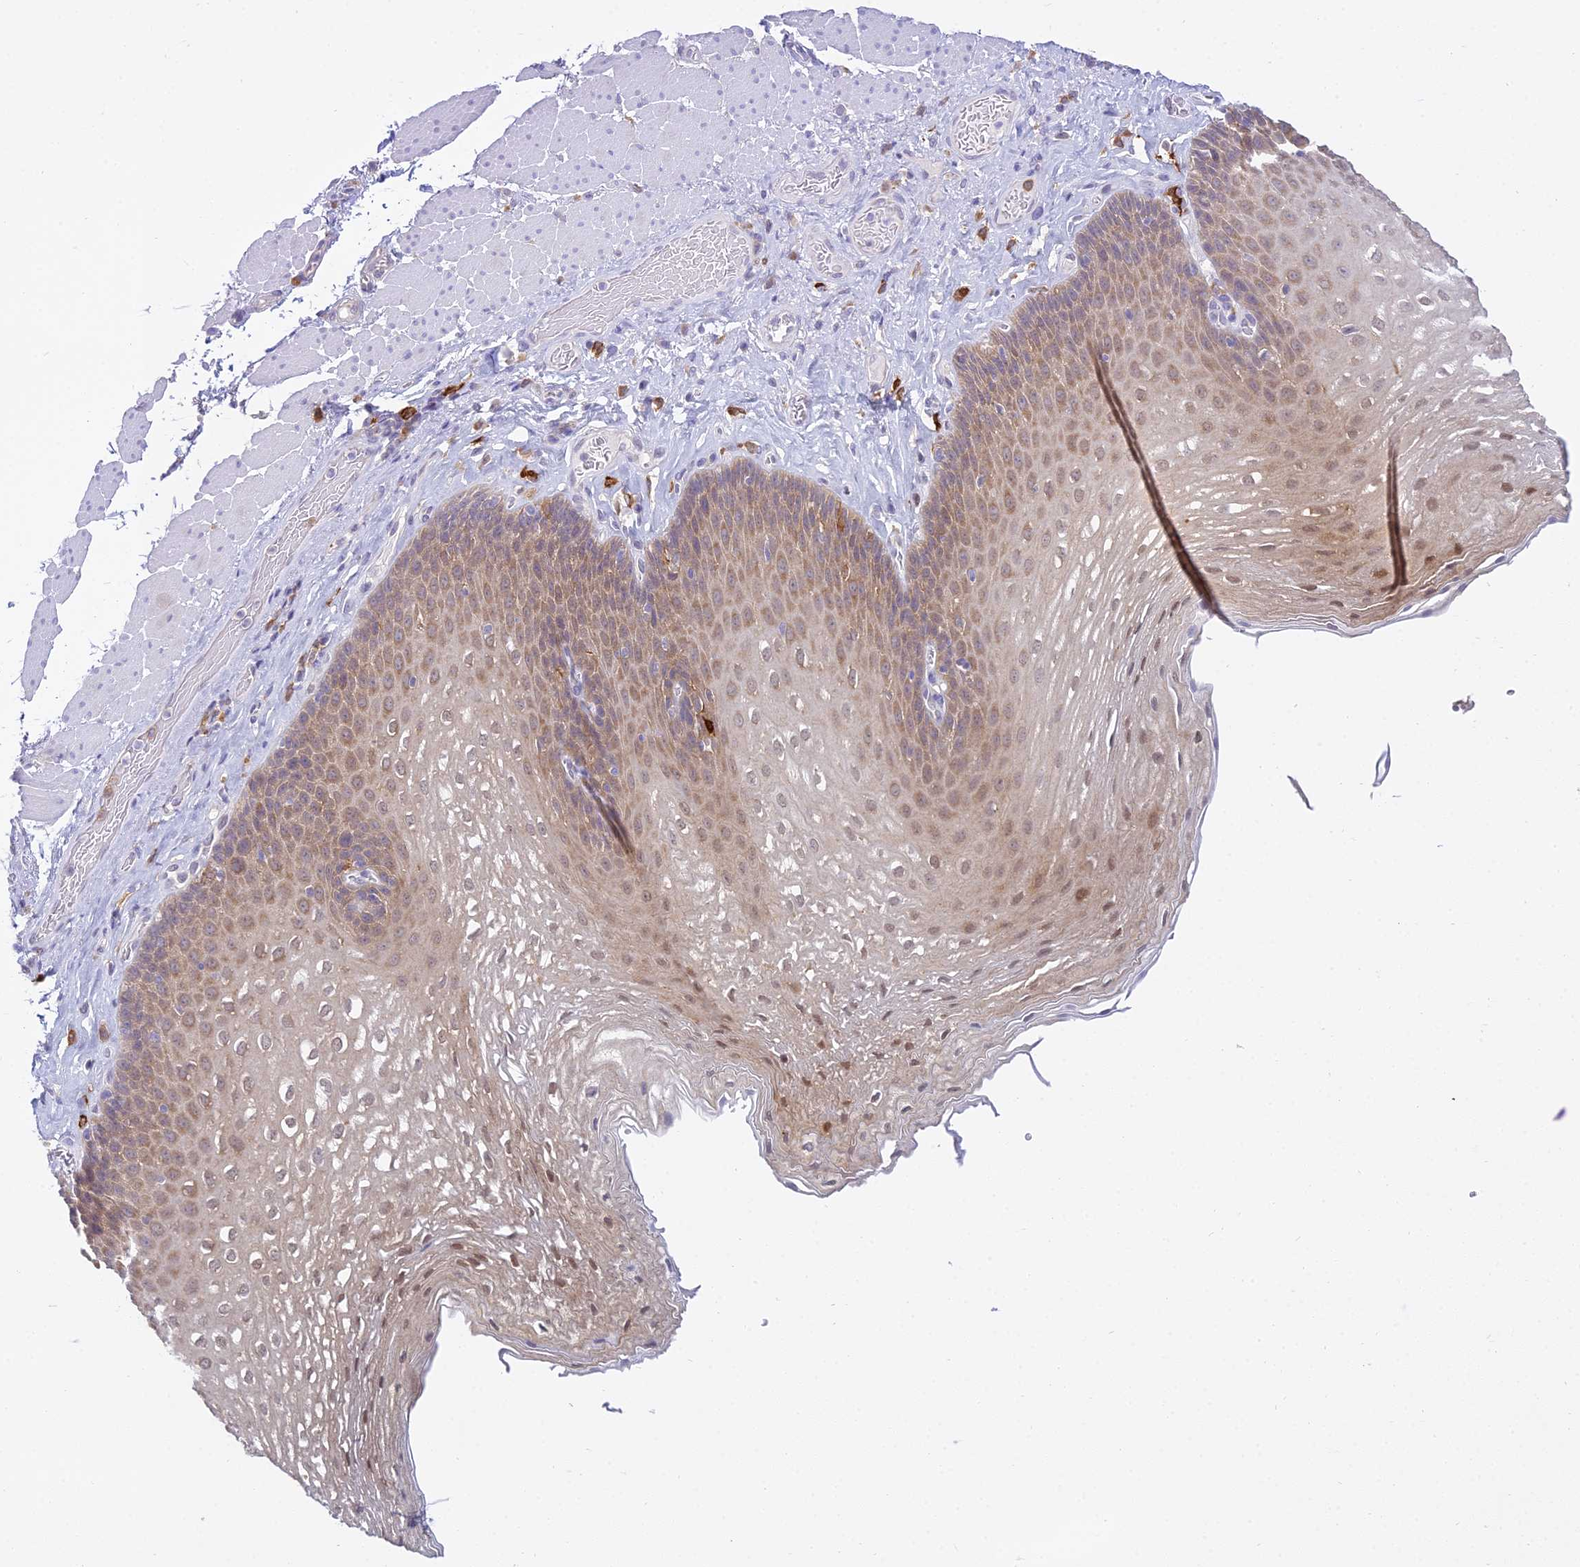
{"staining": {"intensity": "moderate", "quantity": "25%-75%", "location": "cytoplasmic/membranous"}, "tissue": "esophagus", "cell_type": "Squamous epithelial cells", "image_type": "normal", "snomed": [{"axis": "morphology", "description": "Normal tissue, NOS"}, {"axis": "topography", "description": "Esophagus"}], "caption": "Protein expression by immunohistochemistry (IHC) exhibits moderate cytoplasmic/membranous expression in approximately 25%-75% of squamous epithelial cells in normal esophagus.", "gene": "UBE2G1", "patient": {"sex": "female", "age": 66}}